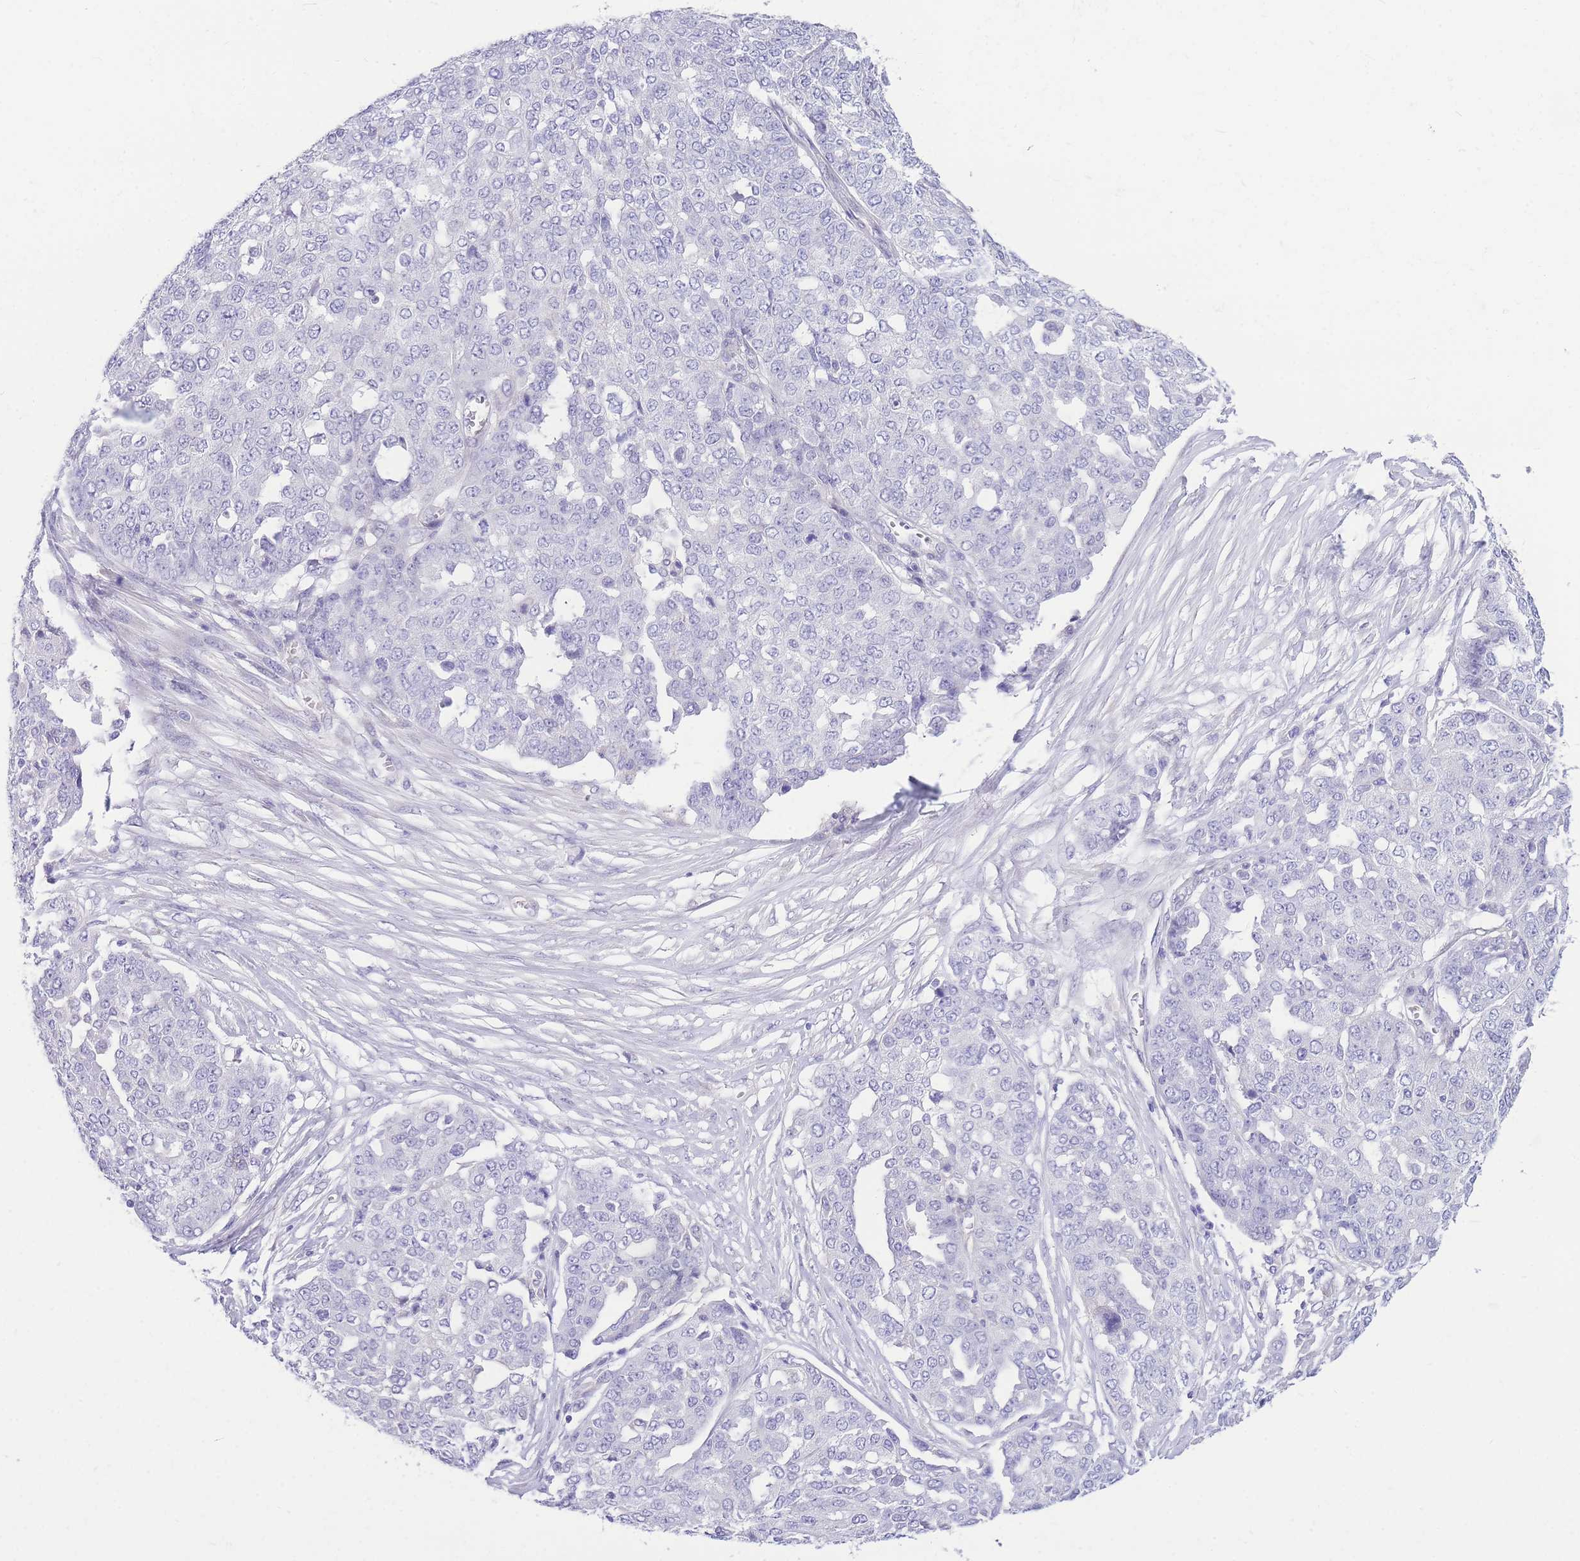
{"staining": {"intensity": "negative", "quantity": "none", "location": "none"}, "tissue": "ovarian cancer", "cell_type": "Tumor cells", "image_type": "cancer", "snomed": [{"axis": "morphology", "description": "Cystadenocarcinoma, serous, NOS"}, {"axis": "topography", "description": "Soft tissue"}, {"axis": "topography", "description": "Ovary"}], "caption": "An immunohistochemistry micrograph of ovarian serous cystadenocarcinoma is shown. There is no staining in tumor cells of ovarian serous cystadenocarcinoma.", "gene": "ZNF311", "patient": {"sex": "female", "age": 57}}